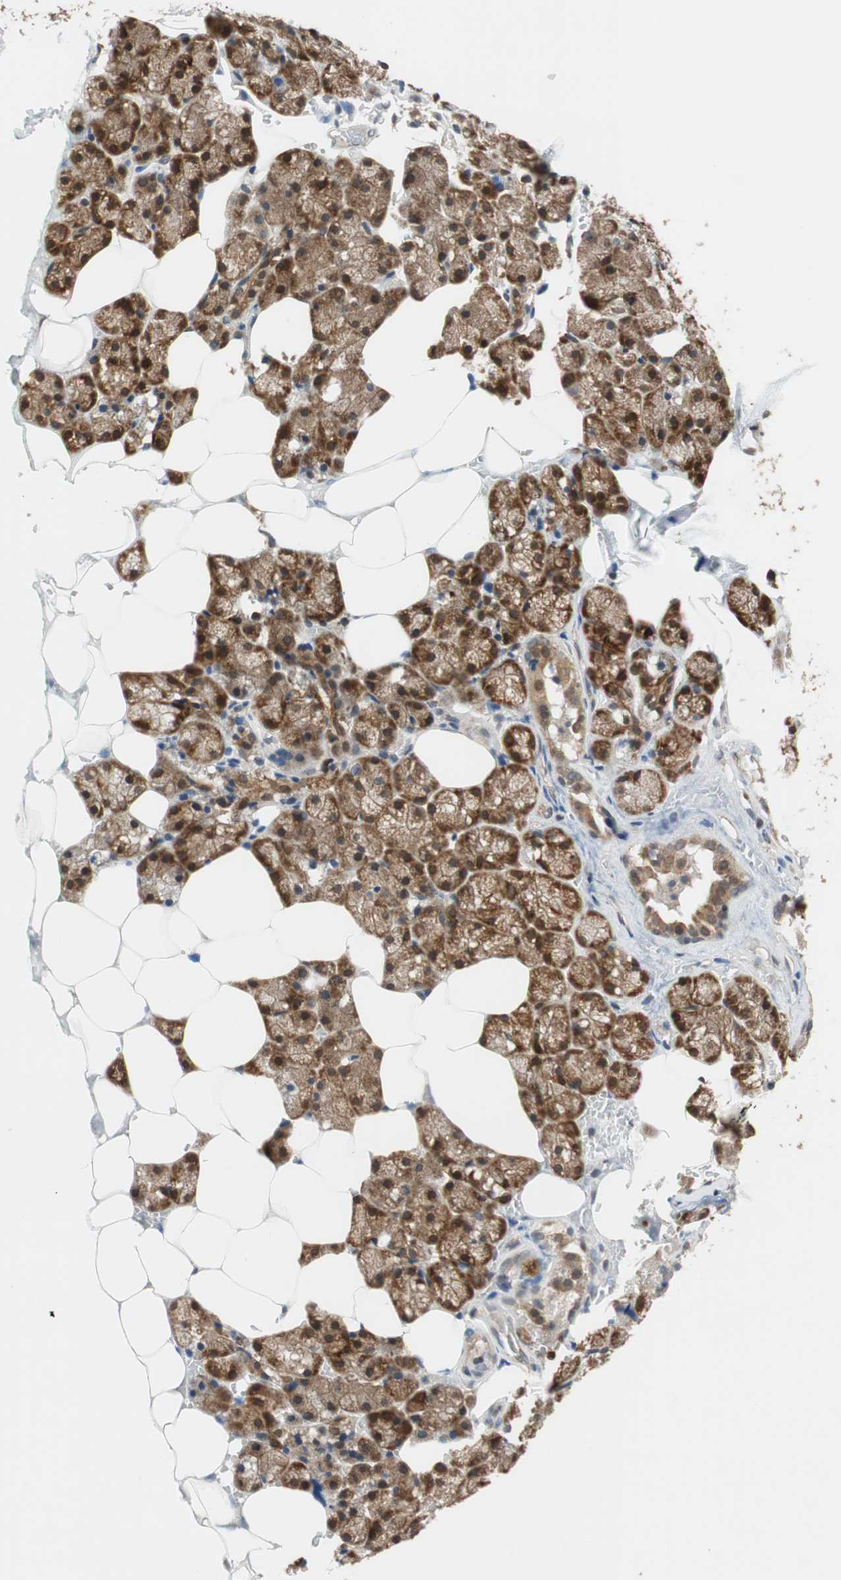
{"staining": {"intensity": "strong", "quantity": ">75%", "location": "cytoplasmic/membranous,nuclear"}, "tissue": "salivary gland", "cell_type": "Glandular cells", "image_type": "normal", "snomed": [{"axis": "morphology", "description": "Normal tissue, NOS"}, {"axis": "topography", "description": "Salivary gland"}], "caption": "IHC photomicrograph of normal salivary gland: salivary gland stained using immunohistochemistry displays high levels of strong protein expression localized specifically in the cytoplasmic/membranous,nuclear of glandular cells, appearing as a cytoplasmic/membranous,nuclear brown color.", "gene": "AUP1", "patient": {"sex": "male", "age": 62}}